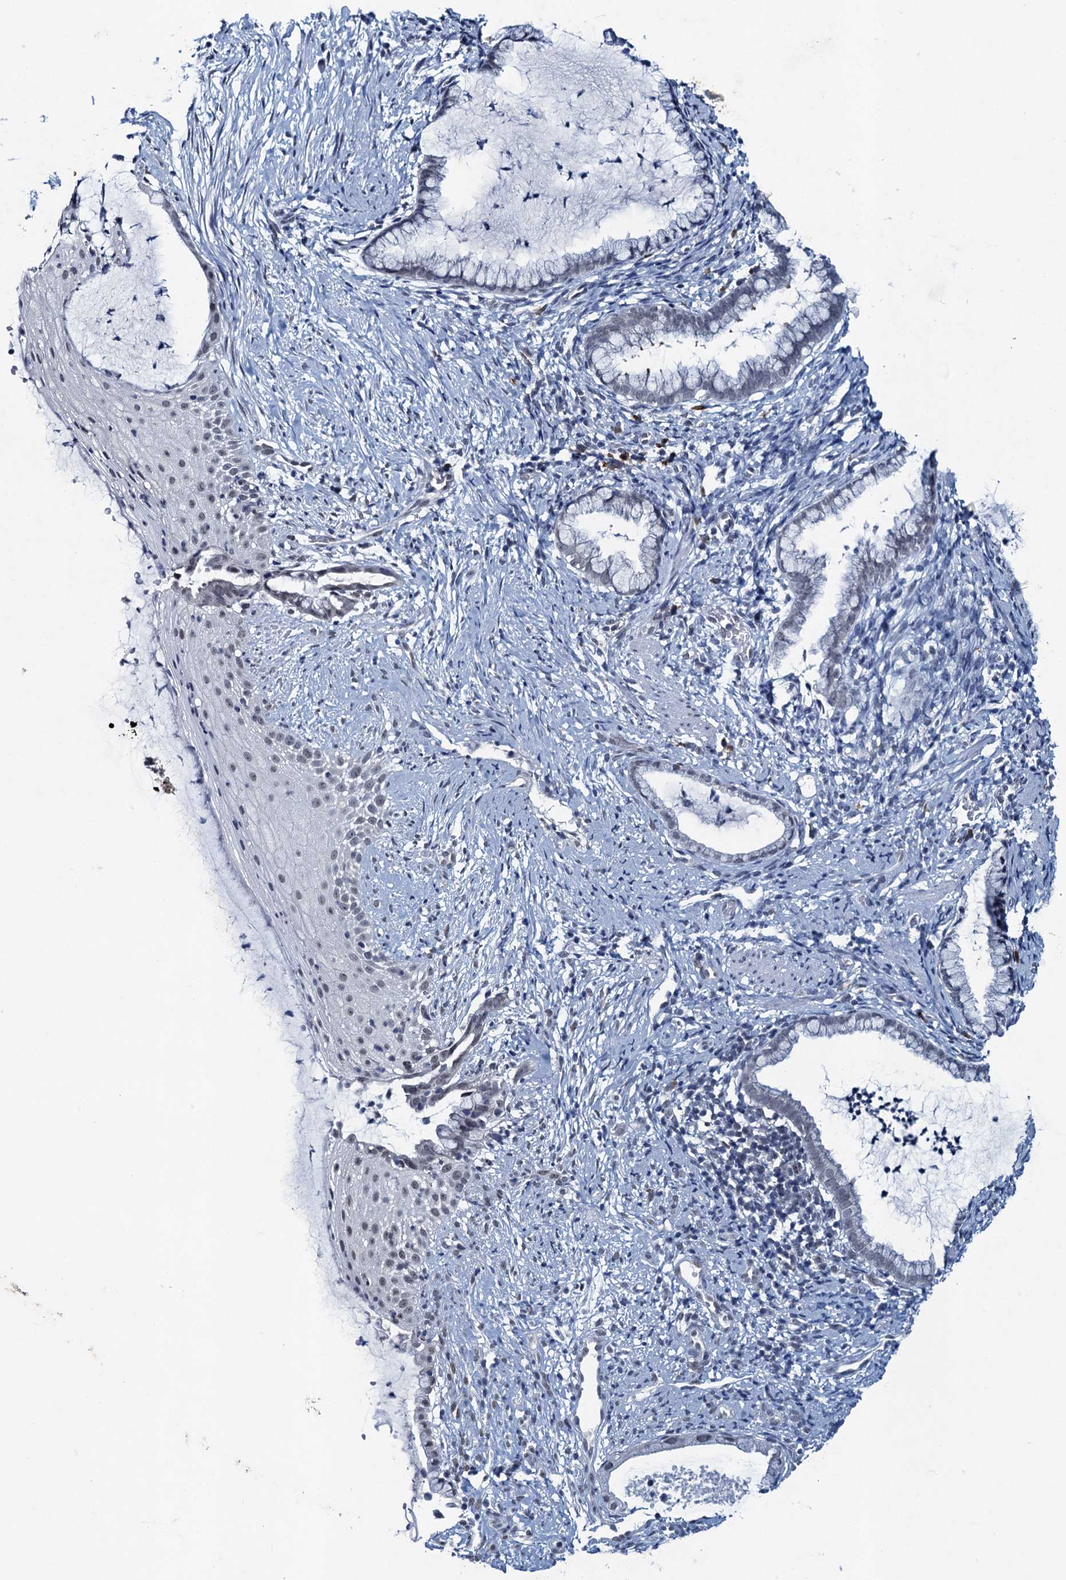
{"staining": {"intensity": "negative", "quantity": "none", "location": "none"}, "tissue": "cervix", "cell_type": "Glandular cells", "image_type": "normal", "snomed": [{"axis": "morphology", "description": "Normal tissue, NOS"}, {"axis": "topography", "description": "Cervix"}], "caption": "The immunohistochemistry (IHC) micrograph has no significant staining in glandular cells of cervix. (Immunohistochemistry, brightfield microscopy, high magnification).", "gene": "ENSG00000230707", "patient": {"sex": "female", "age": 36}}